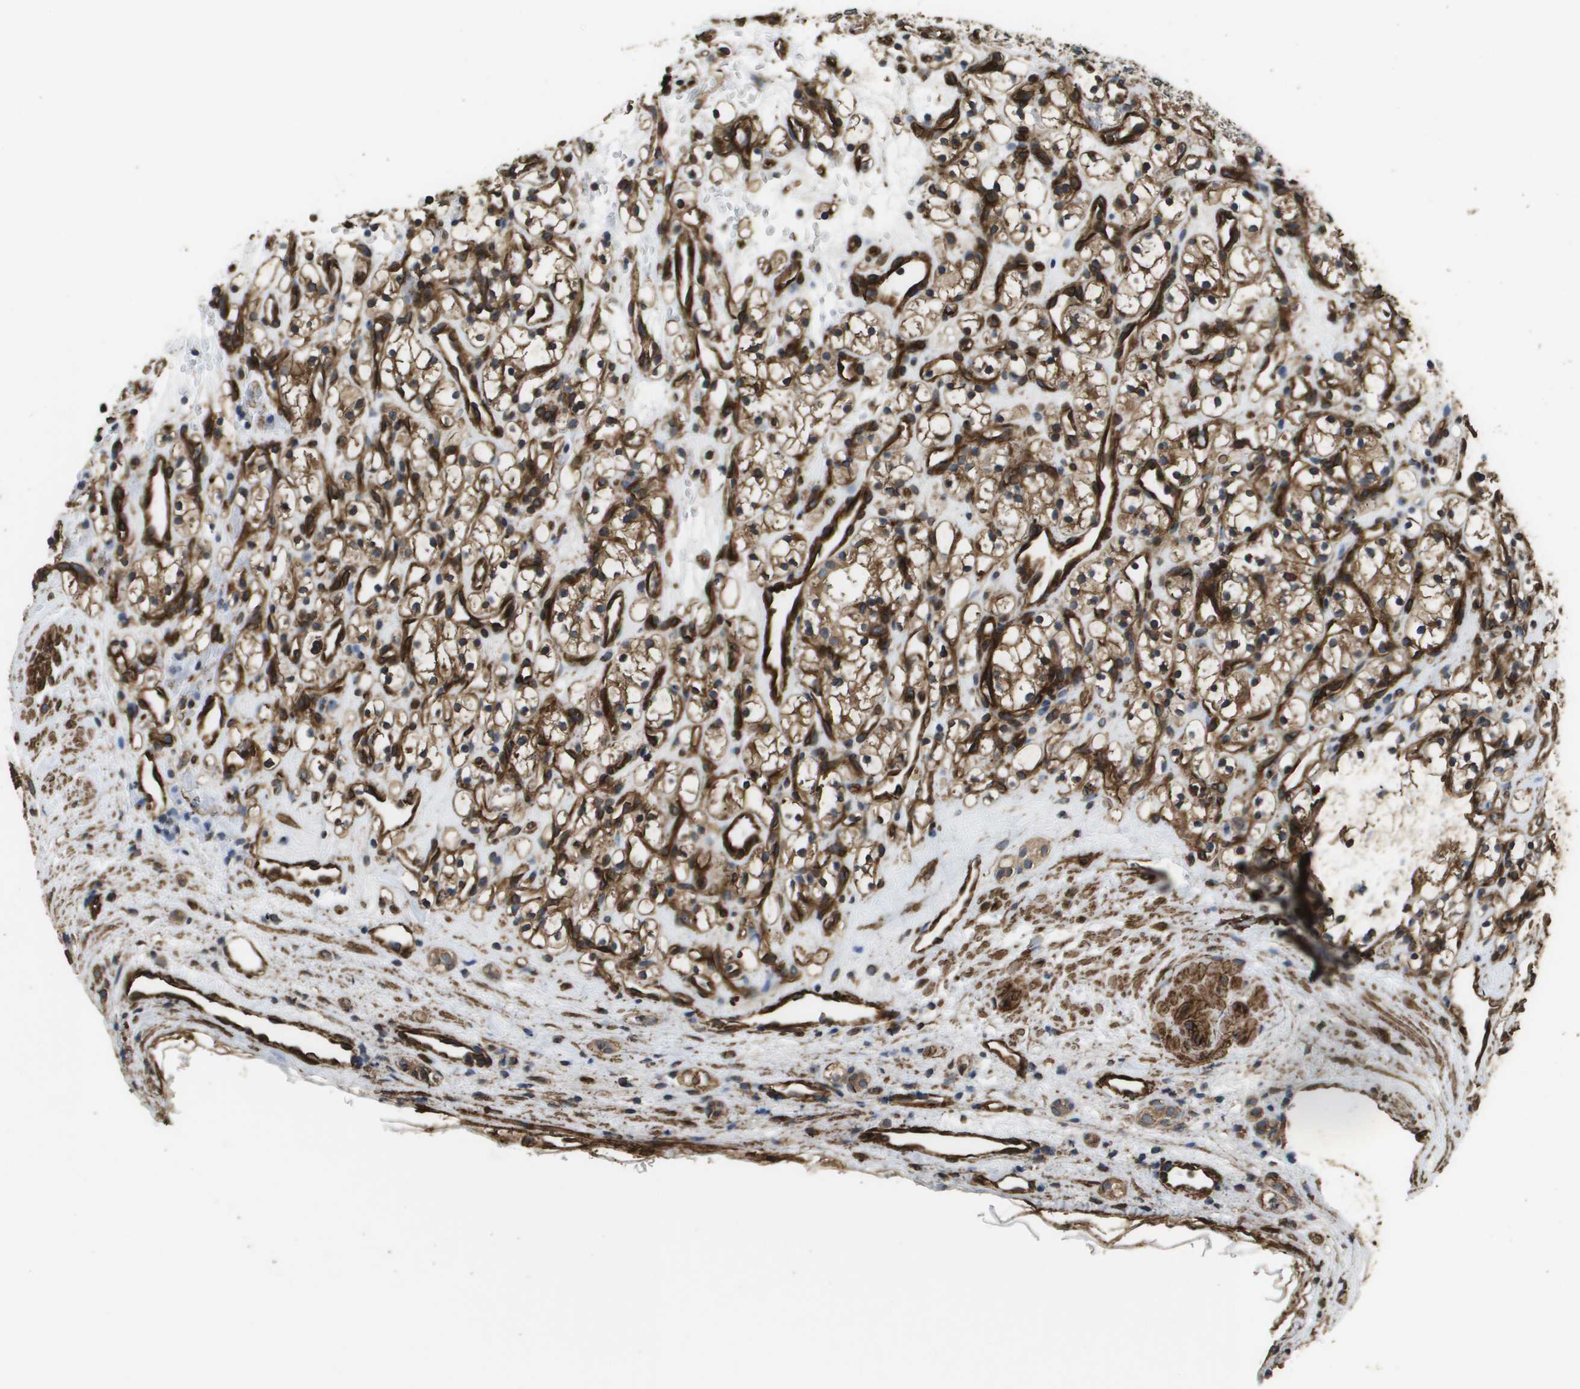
{"staining": {"intensity": "moderate", "quantity": ">75%", "location": "cytoplasmic/membranous"}, "tissue": "renal cancer", "cell_type": "Tumor cells", "image_type": "cancer", "snomed": [{"axis": "morphology", "description": "Adenocarcinoma, NOS"}, {"axis": "topography", "description": "Kidney"}], "caption": "Moderate cytoplasmic/membranous protein positivity is identified in approximately >75% of tumor cells in renal cancer (adenocarcinoma).", "gene": "AAMP", "patient": {"sex": "female", "age": 60}}